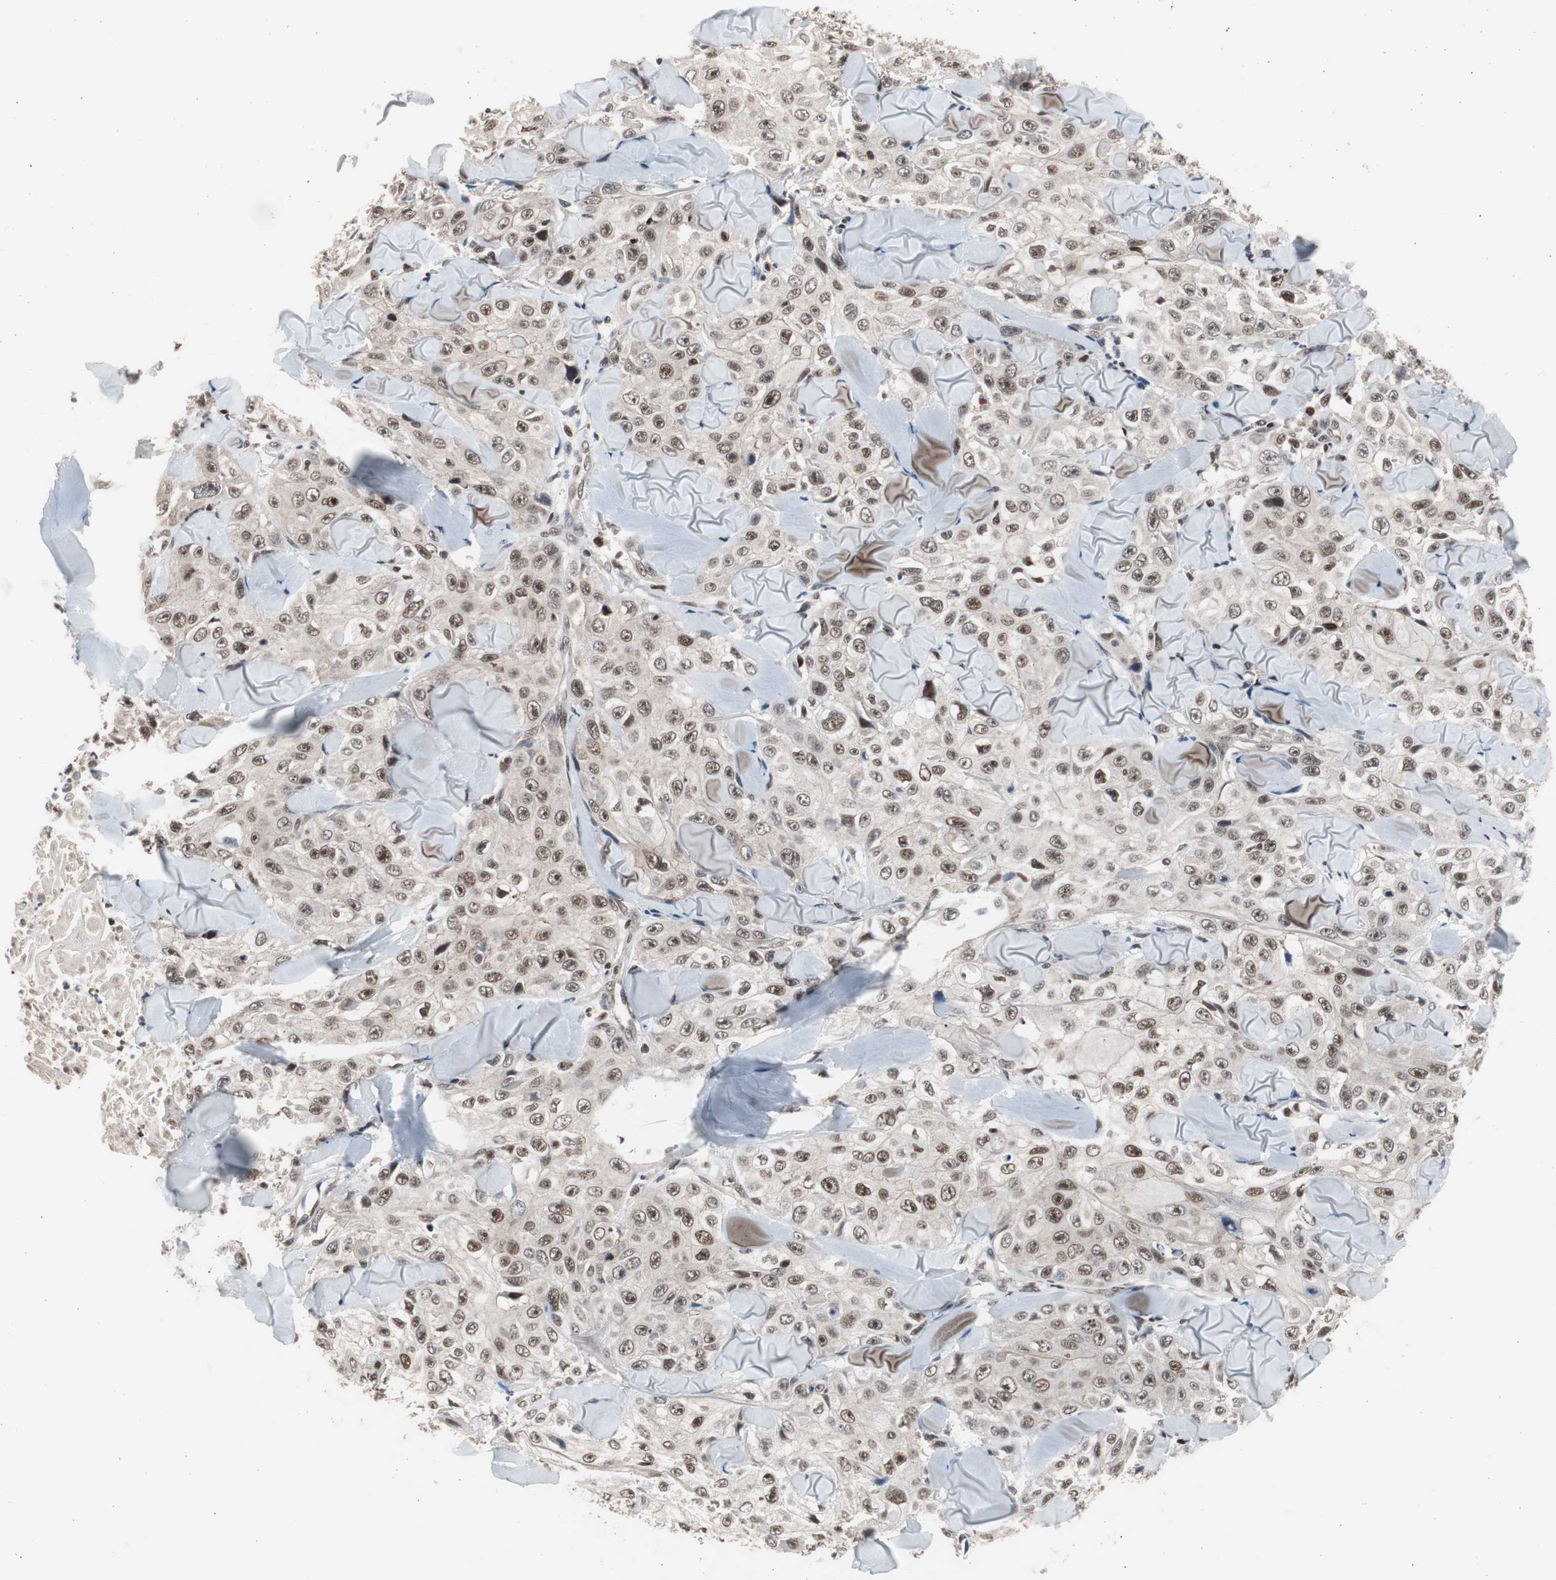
{"staining": {"intensity": "moderate", "quantity": ">75%", "location": "nuclear"}, "tissue": "skin cancer", "cell_type": "Tumor cells", "image_type": "cancer", "snomed": [{"axis": "morphology", "description": "Squamous cell carcinoma, NOS"}, {"axis": "topography", "description": "Skin"}], "caption": "Immunohistochemistry of human skin squamous cell carcinoma reveals medium levels of moderate nuclear staining in approximately >75% of tumor cells.", "gene": "RPA1", "patient": {"sex": "male", "age": 86}}